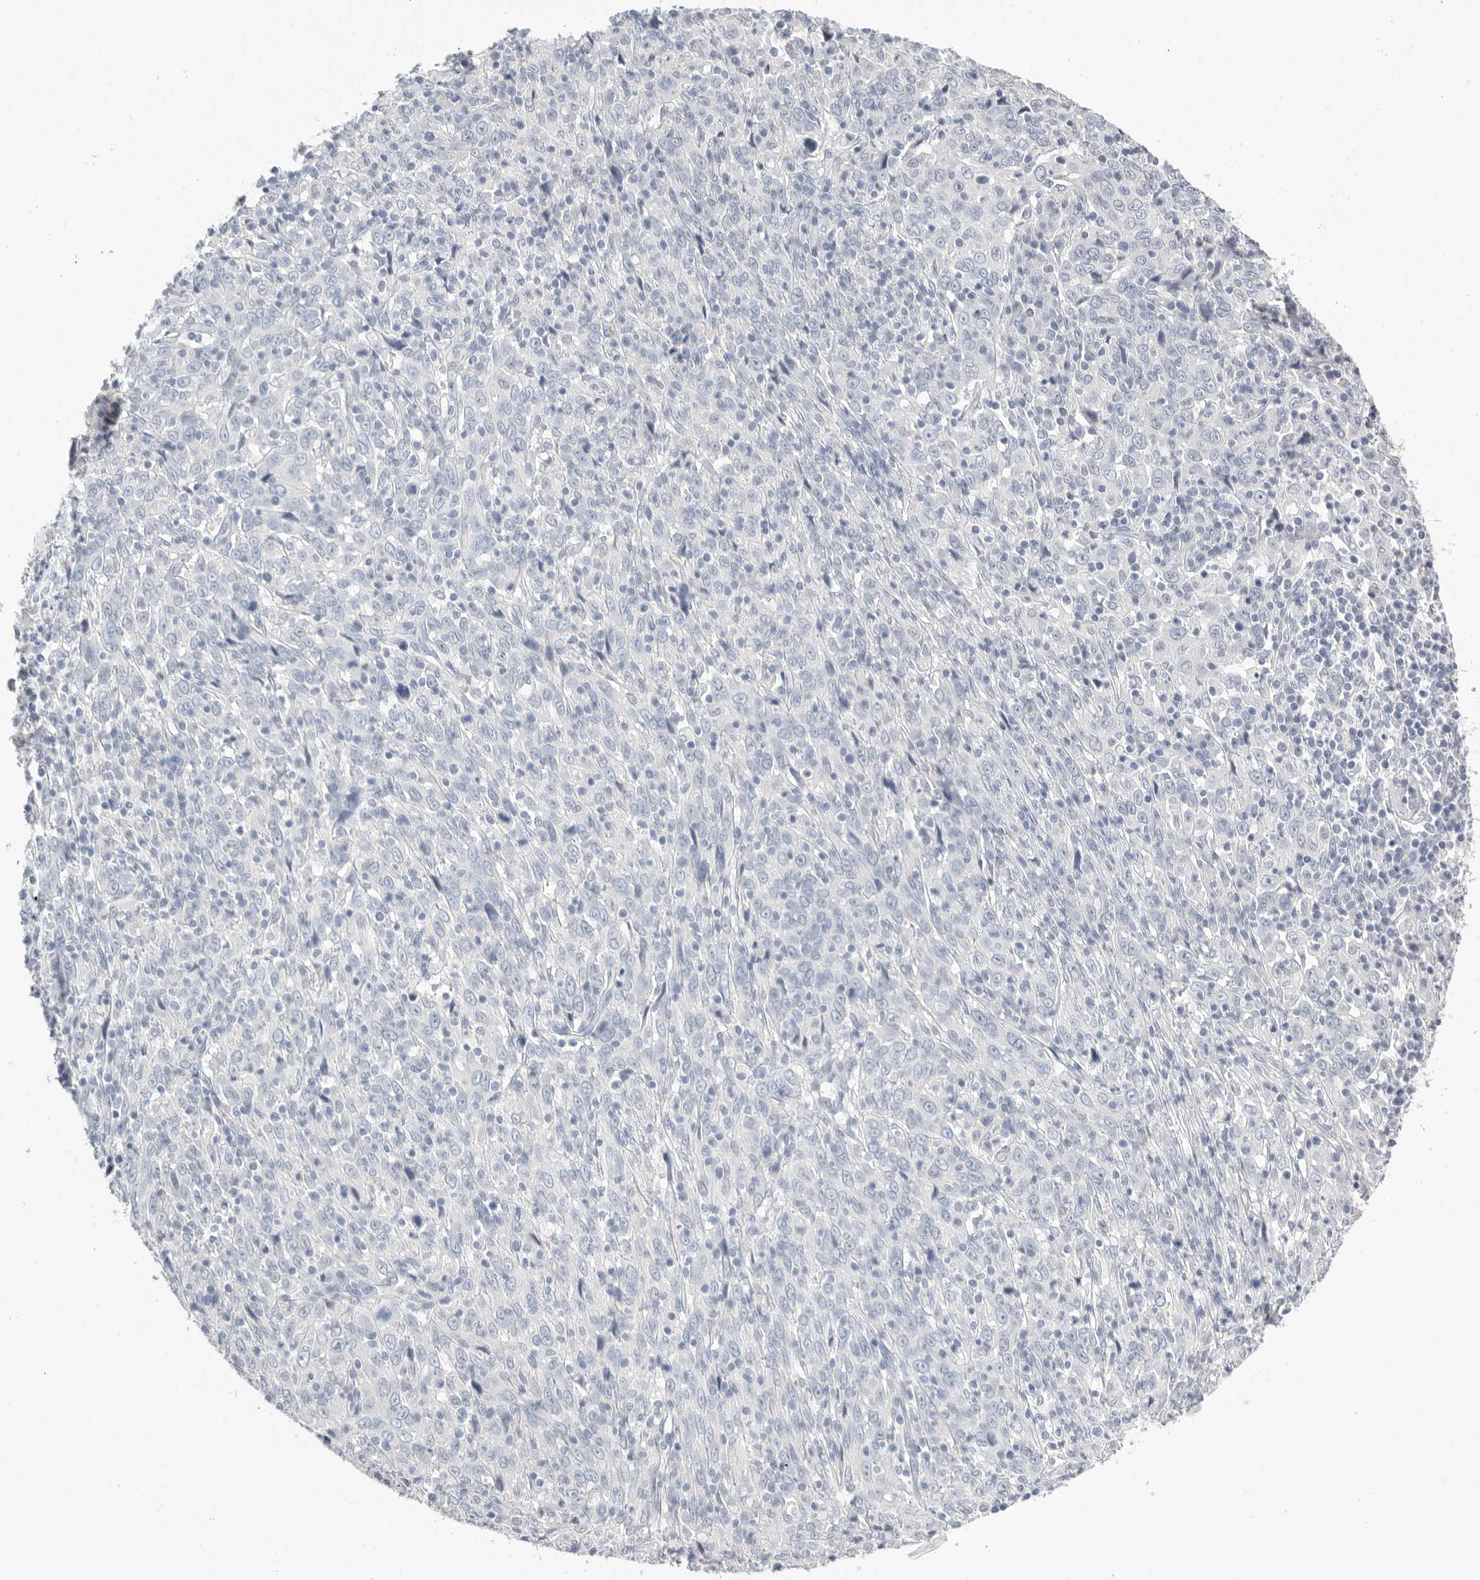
{"staining": {"intensity": "negative", "quantity": "none", "location": "none"}, "tissue": "cervical cancer", "cell_type": "Tumor cells", "image_type": "cancer", "snomed": [{"axis": "morphology", "description": "Squamous cell carcinoma, NOS"}, {"axis": "topography", "description": "Cervix"}], "caption": "Histopathology image shows no protein positivity in tumor cells of cervical cancer tissue.", "gene": "APOA2", "patient": {"sex": "female", "age": 46}}